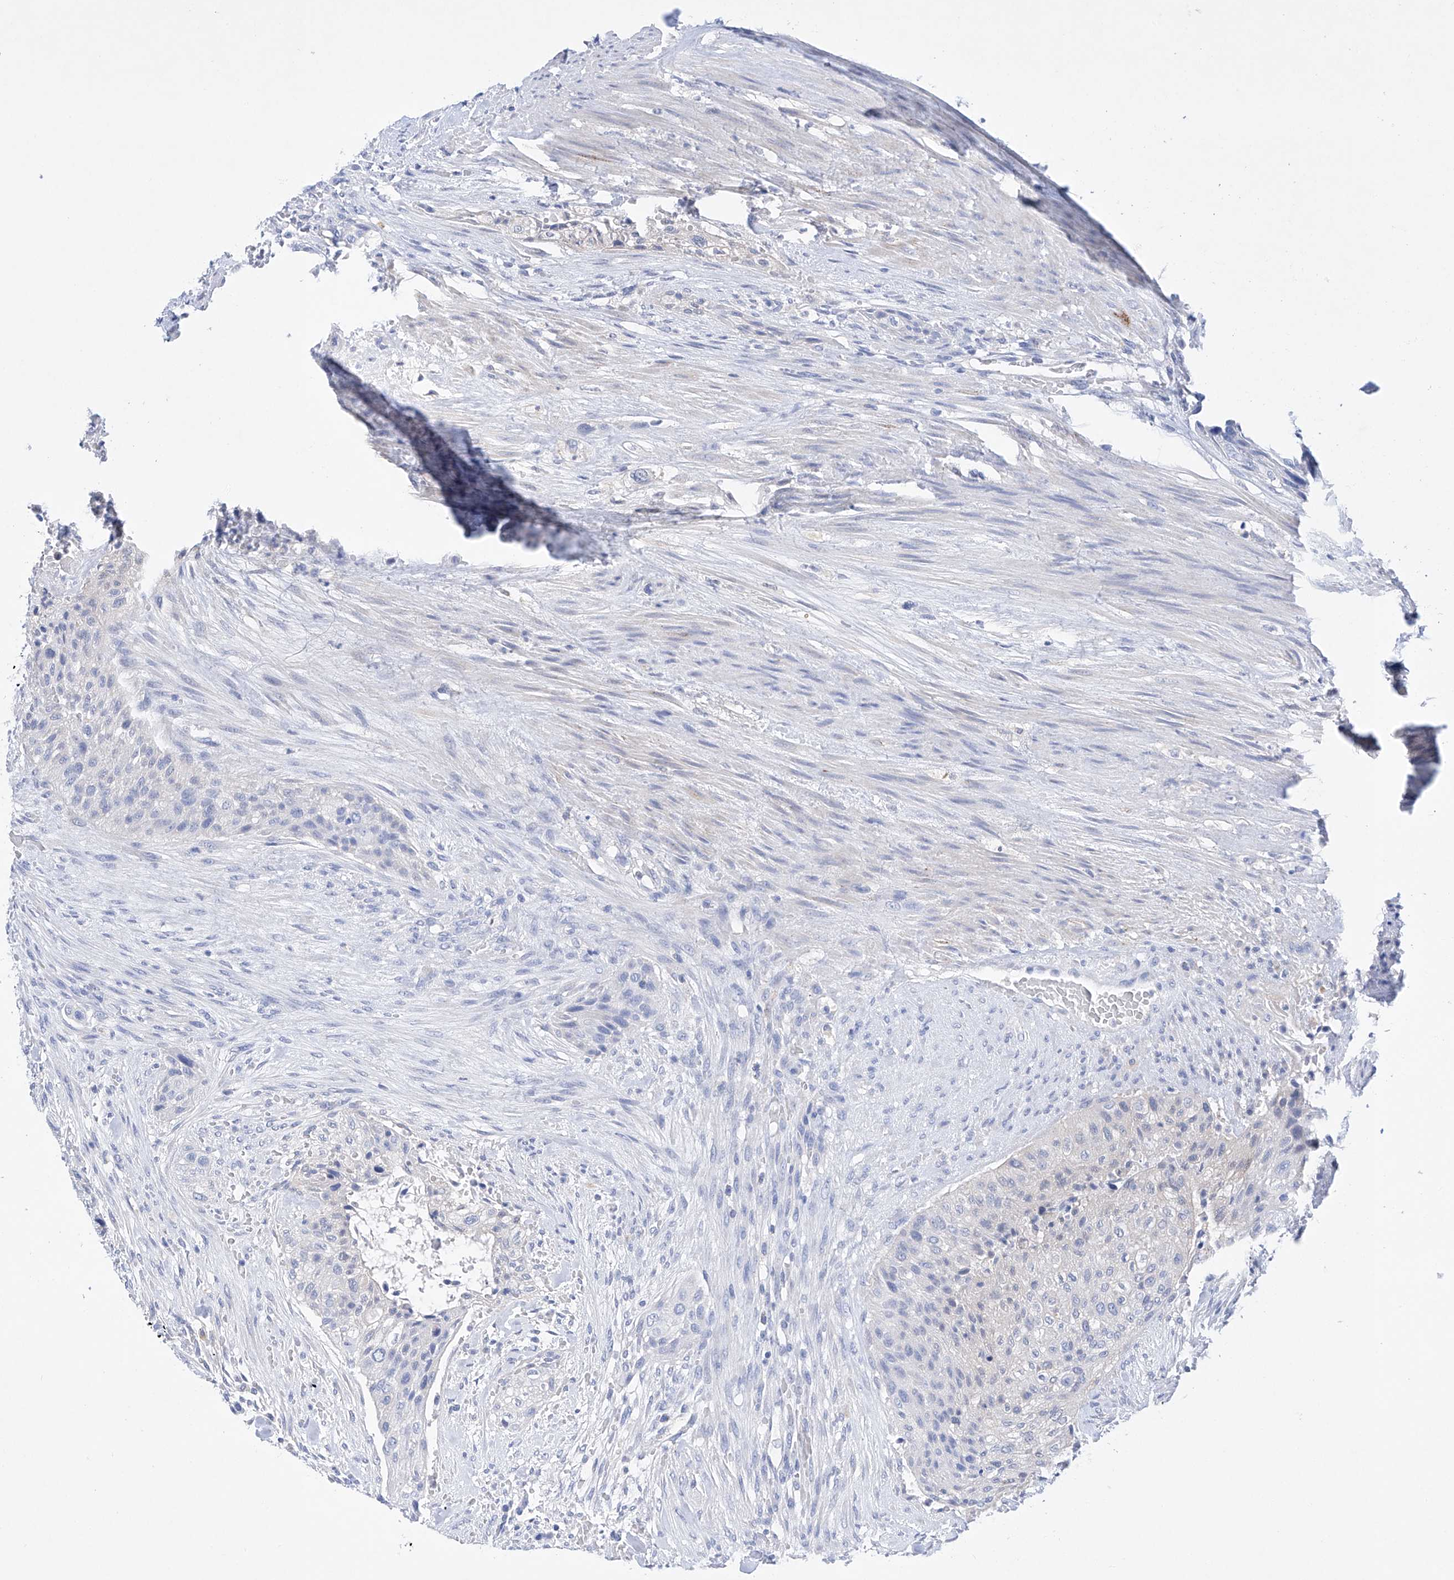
{"staining": {"intensity": "negative", "quantity": "none", "location": "none"}, "tissue": "urothelial cancer", "cell_type": "Tumor cells", "image_type": "cancer", "snomed": [{"axis": "morphology", "description": "Urothelial carcinoma, High grade"}, {"axis": "topography", "description": "Urinary bladder"}], "caption": "IHC of urothelial carcinoma (high-grade) demonstrates no positivity in tumor cells.", "gene": "LURAP1", "patient": {"sex": "male", "age": 35}}